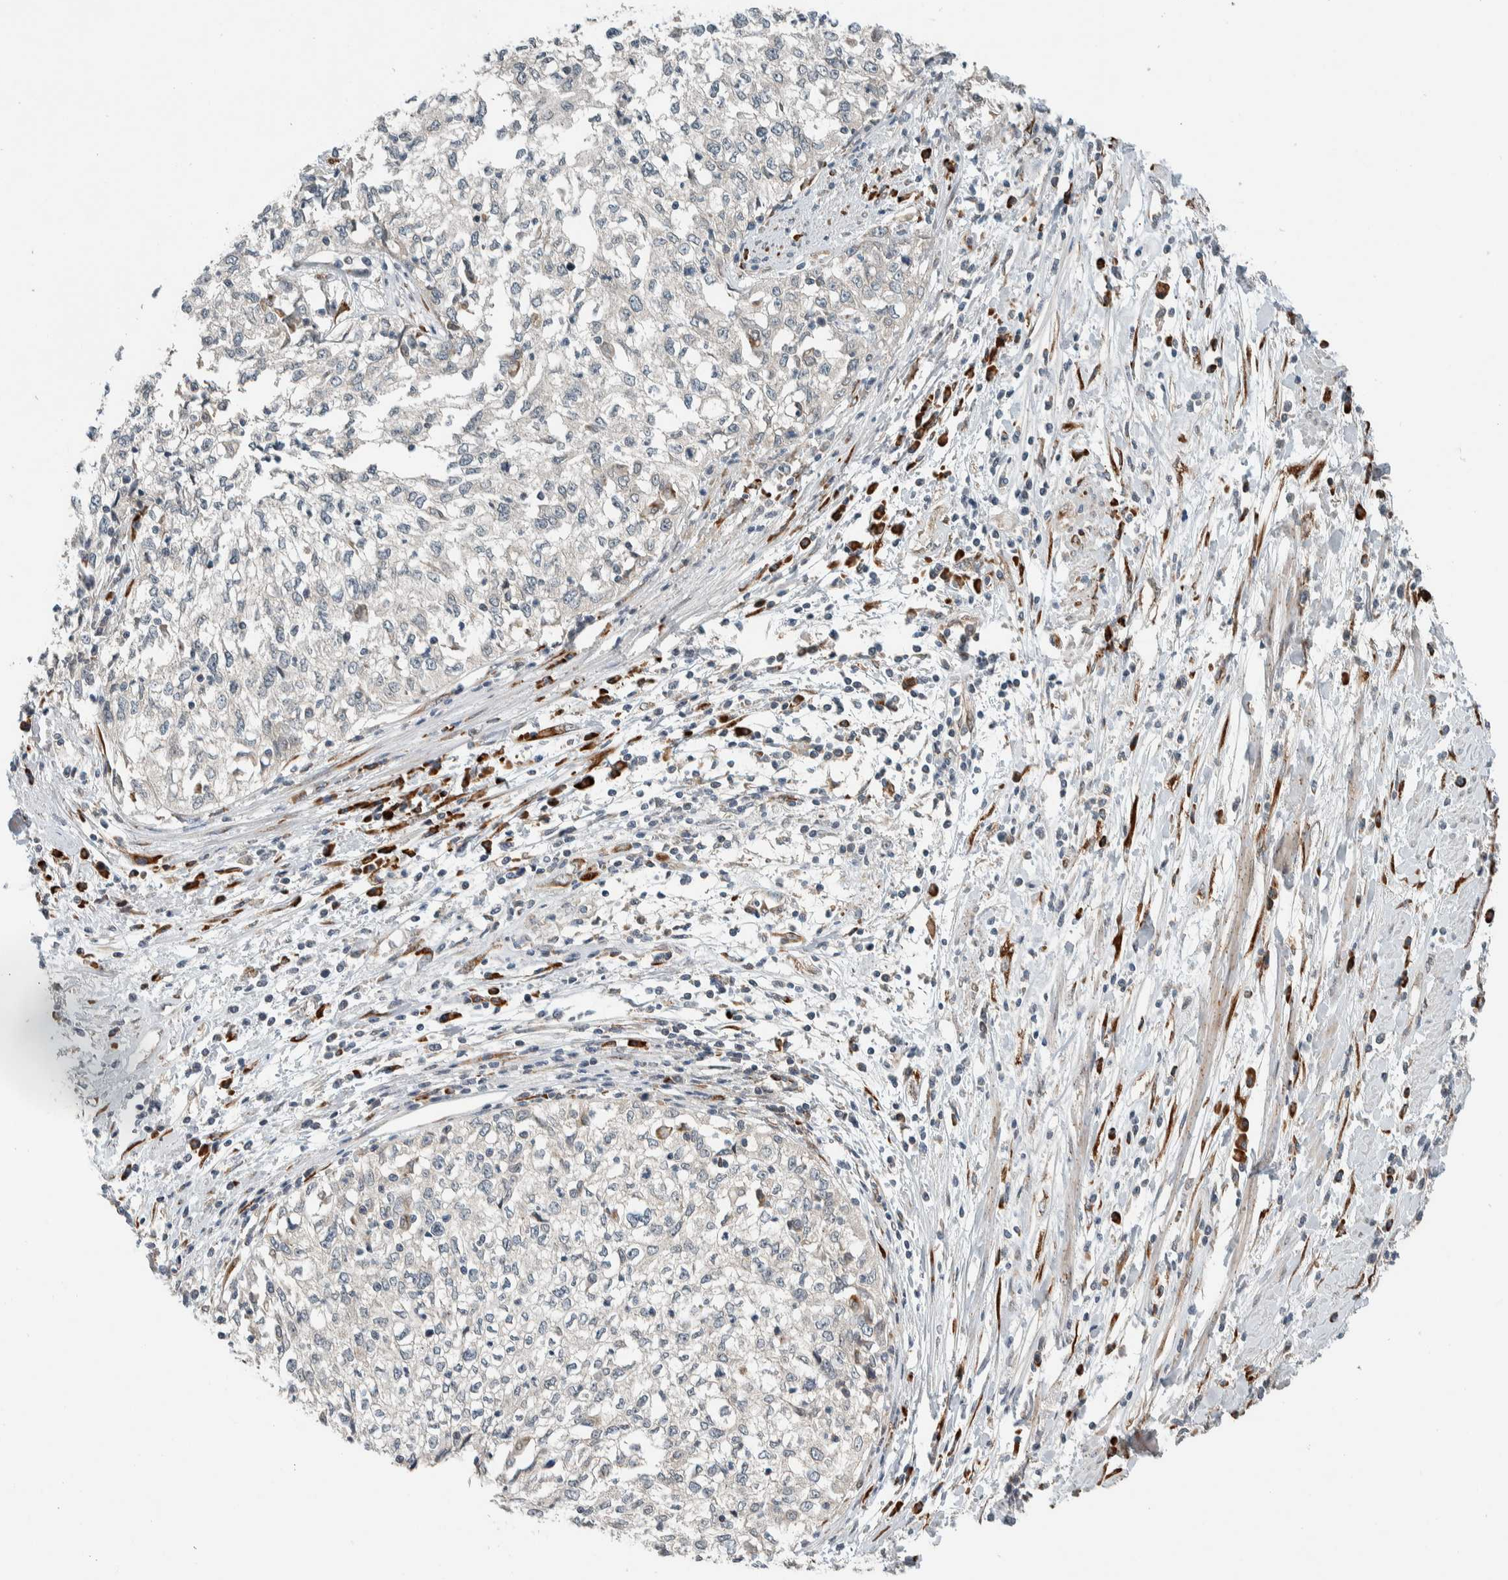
{"staining": {"intensity": "negative", "quantity": "none", "location": "none"}, "tissue": "cervical cancer", "cell_type": "Tumor cells", "image_type": "cancer", "snomed": [{"axis": "morphology", "description": "Squamous cell carcinoma, NOS"}, {"axis": "topography", "description": "Cervix"}], "caption": "This image is of squamous cell carcinoma (cervical) stained with IHC to label a protein in brown with the nuclei are counter-stained blue. There is no staining in tumor cells. (DAB (3,3'-diaminobenzidine) IHC with hematoxylin counter stain).", "gene": "CTBP2", "patient": {"sex": "female", "age": 57}}